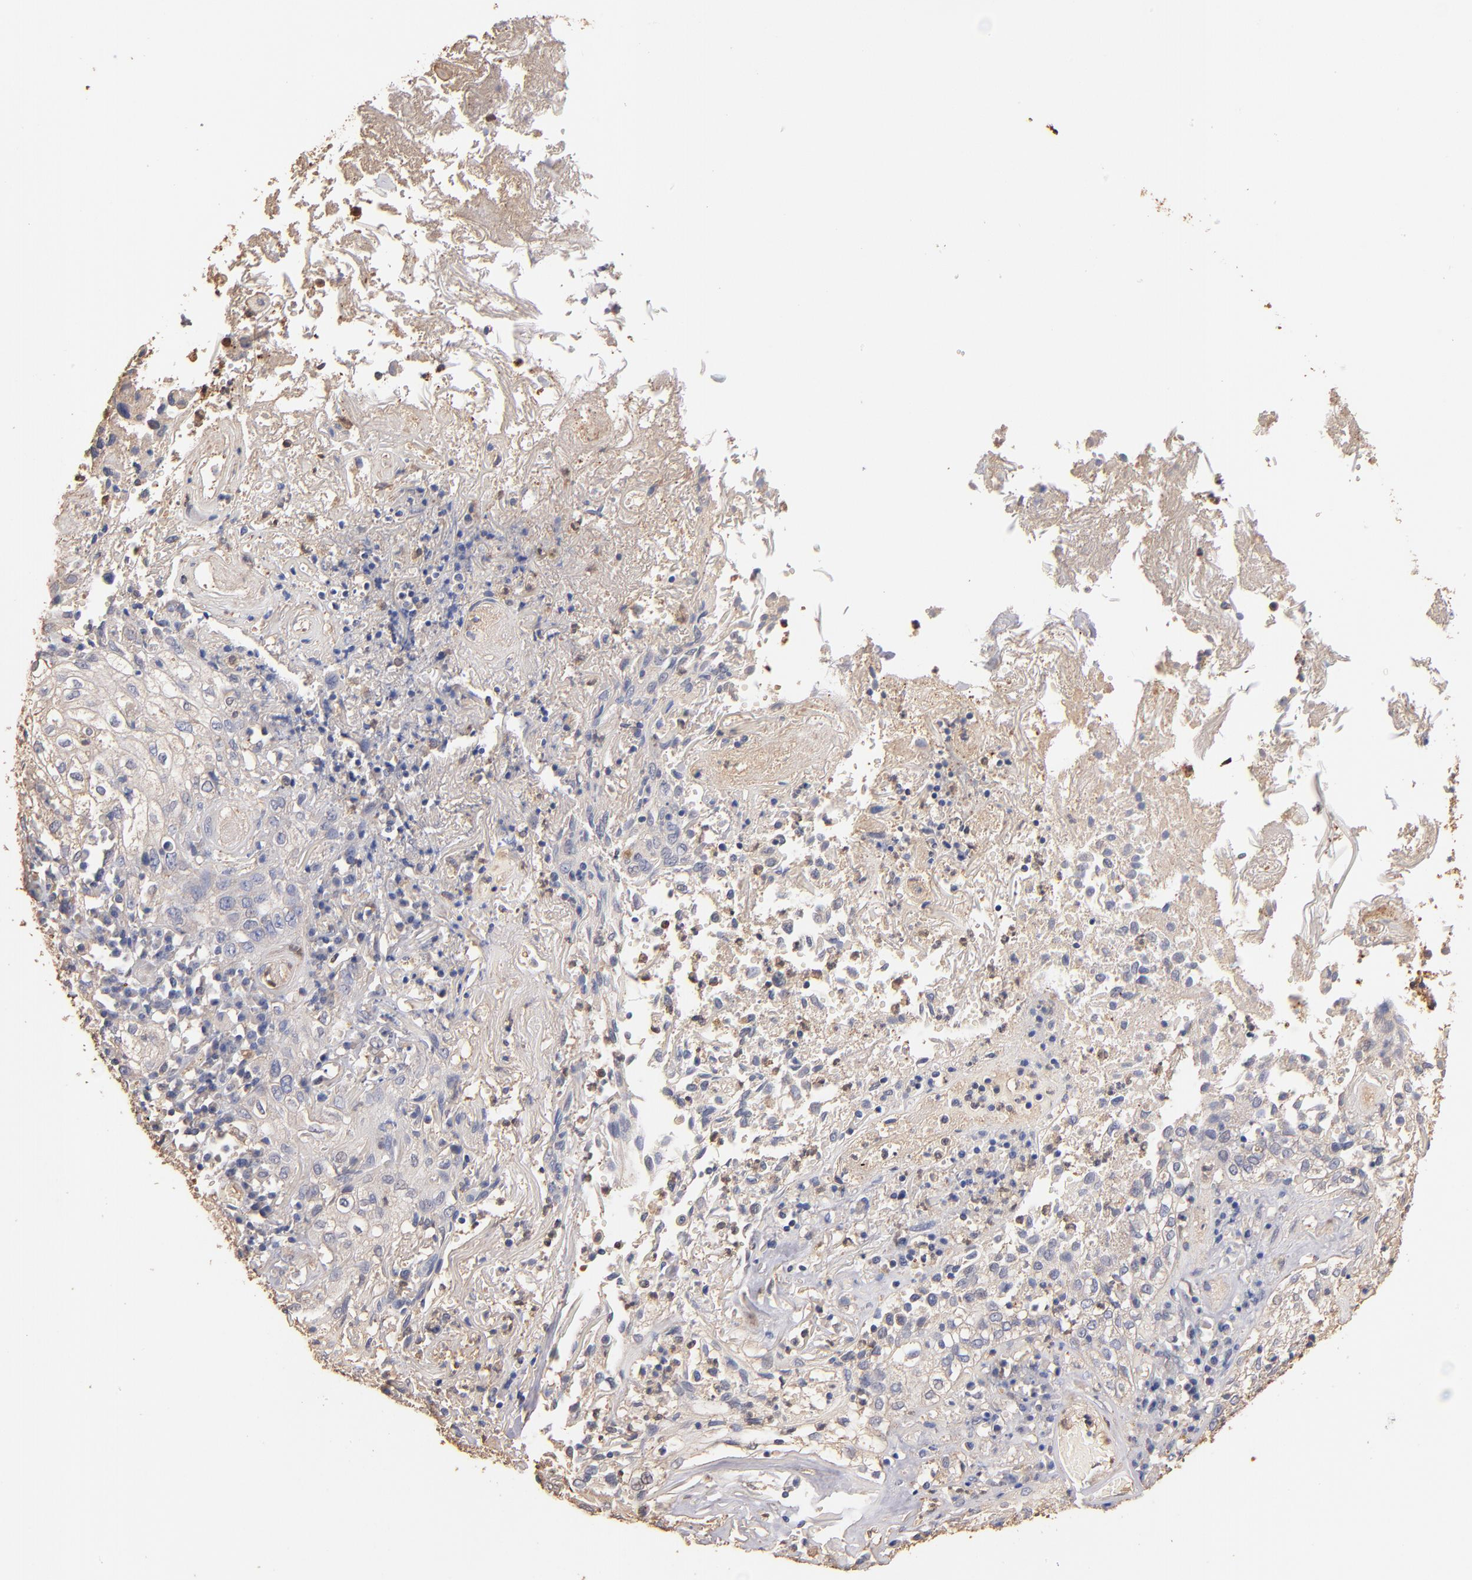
{"staining": {"intensity": "weak", "quantity": "<25%", "location": "cytoplasmic/membranous"}, "tissue": "skin cancer", "cell_type": "Tumor cells", "image_type": "cancer", "snomed": [{"axis": "morphology", "description": "Squamous cell carcinoma, NOS"}, {"axis": "topography", "description": "Skin"}], "caption": "Photomicrograph shows no significant protein expression in tumor cells of skin cancer.", "gene": "RO60", "patient": {"sex": "male", "age": 65}}